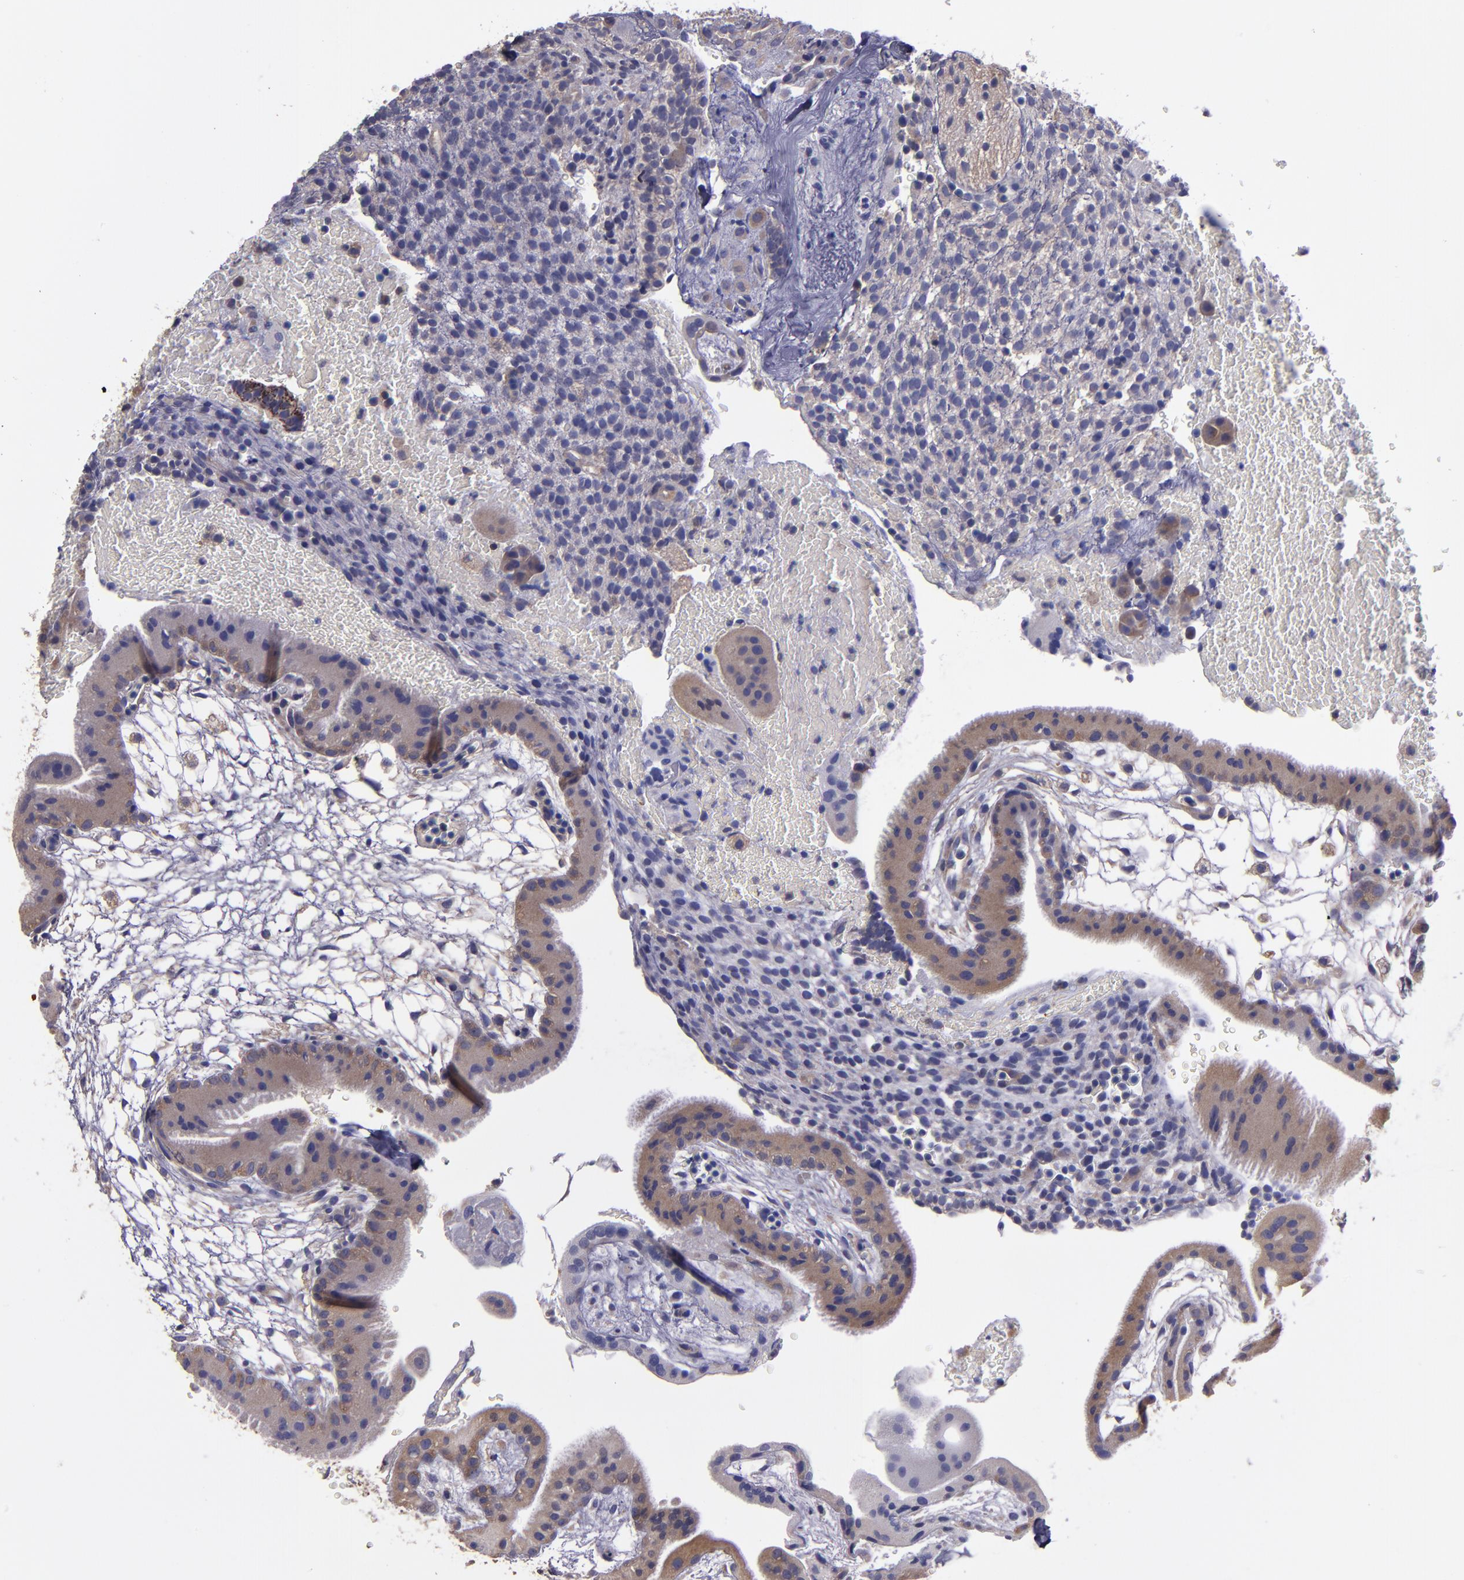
{"staining": {"intensity": "weak", "quantity": "<25%", "location": "cytoplasmic/membranous"}, "tissue": "placenta", "cell_type": "Decidual cells", "image_type": "normal", "snomed": [{"axis": "morphology", "description": "Normal tissue, NOS"}, {"axis": "topography", "description": "Placenta"}], "caption": "DAB (3,3'-diaminobenzidine) immunohistochemical staining of benign placenta demonstrates no significant staining in decidual cells. Nuclei are stained in blue.", "gene": "CARS1", "patient": {"sex": "female", "age": 19}}